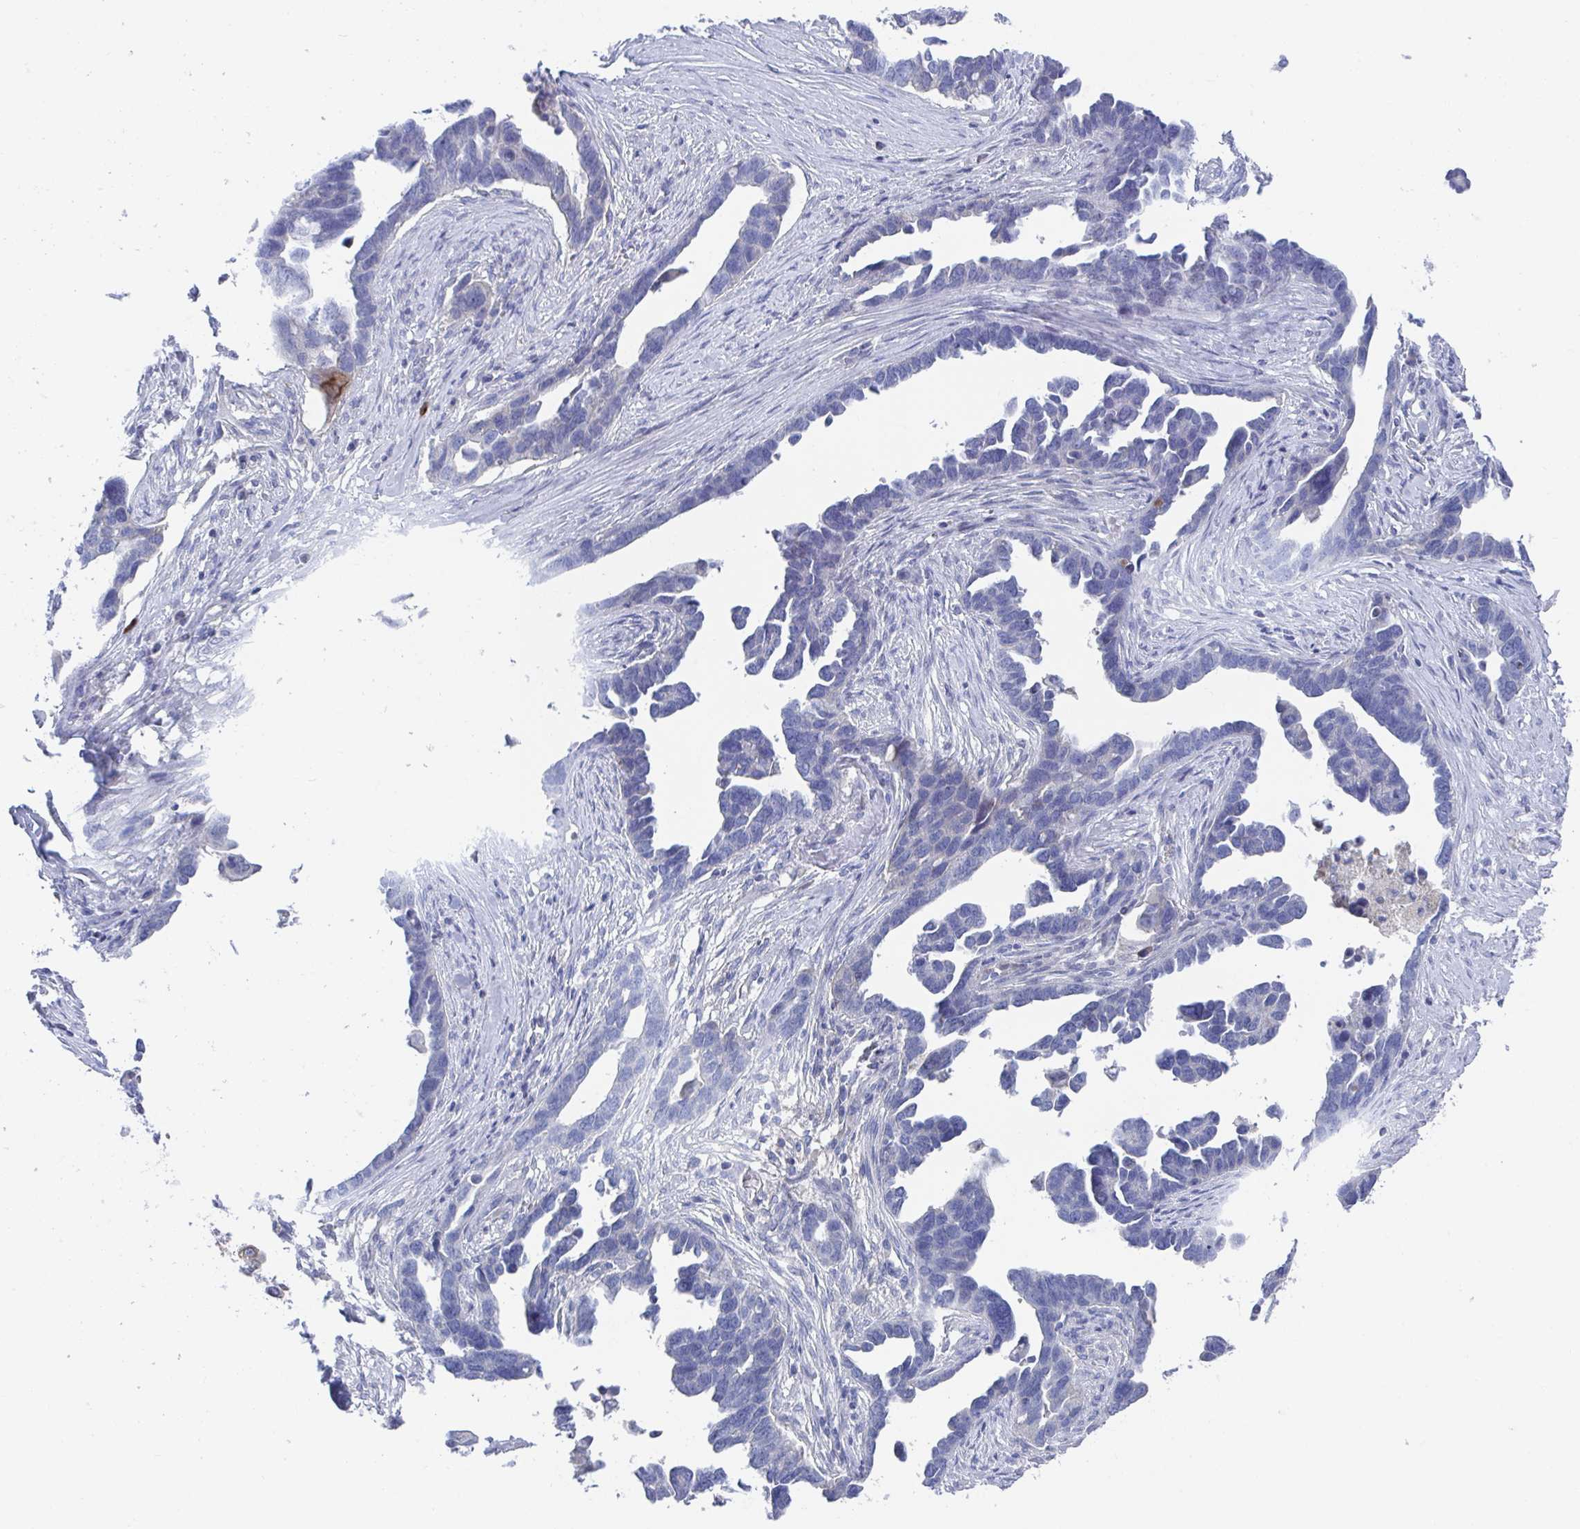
{"staining": {"intensity": "negative", "quantity": "none", "location": "none"}, "tissue": "ovarian cancer", "cell_type": "Tumor cells", "image_type": "cancer", "snomed": [{"axis": "morphology", "description": "Cystadenocarcinoma, serous, NOS"}, {"axis": "topography", "description": "Ovary"}], "caption": "Serous cystadenocarcinoma (ovarian) stained for a protein using immunohistochemistry reveals no staining tumor cells.", "gene": "TNFAIP6", "patient": {"sex": "female", "age": 54}}